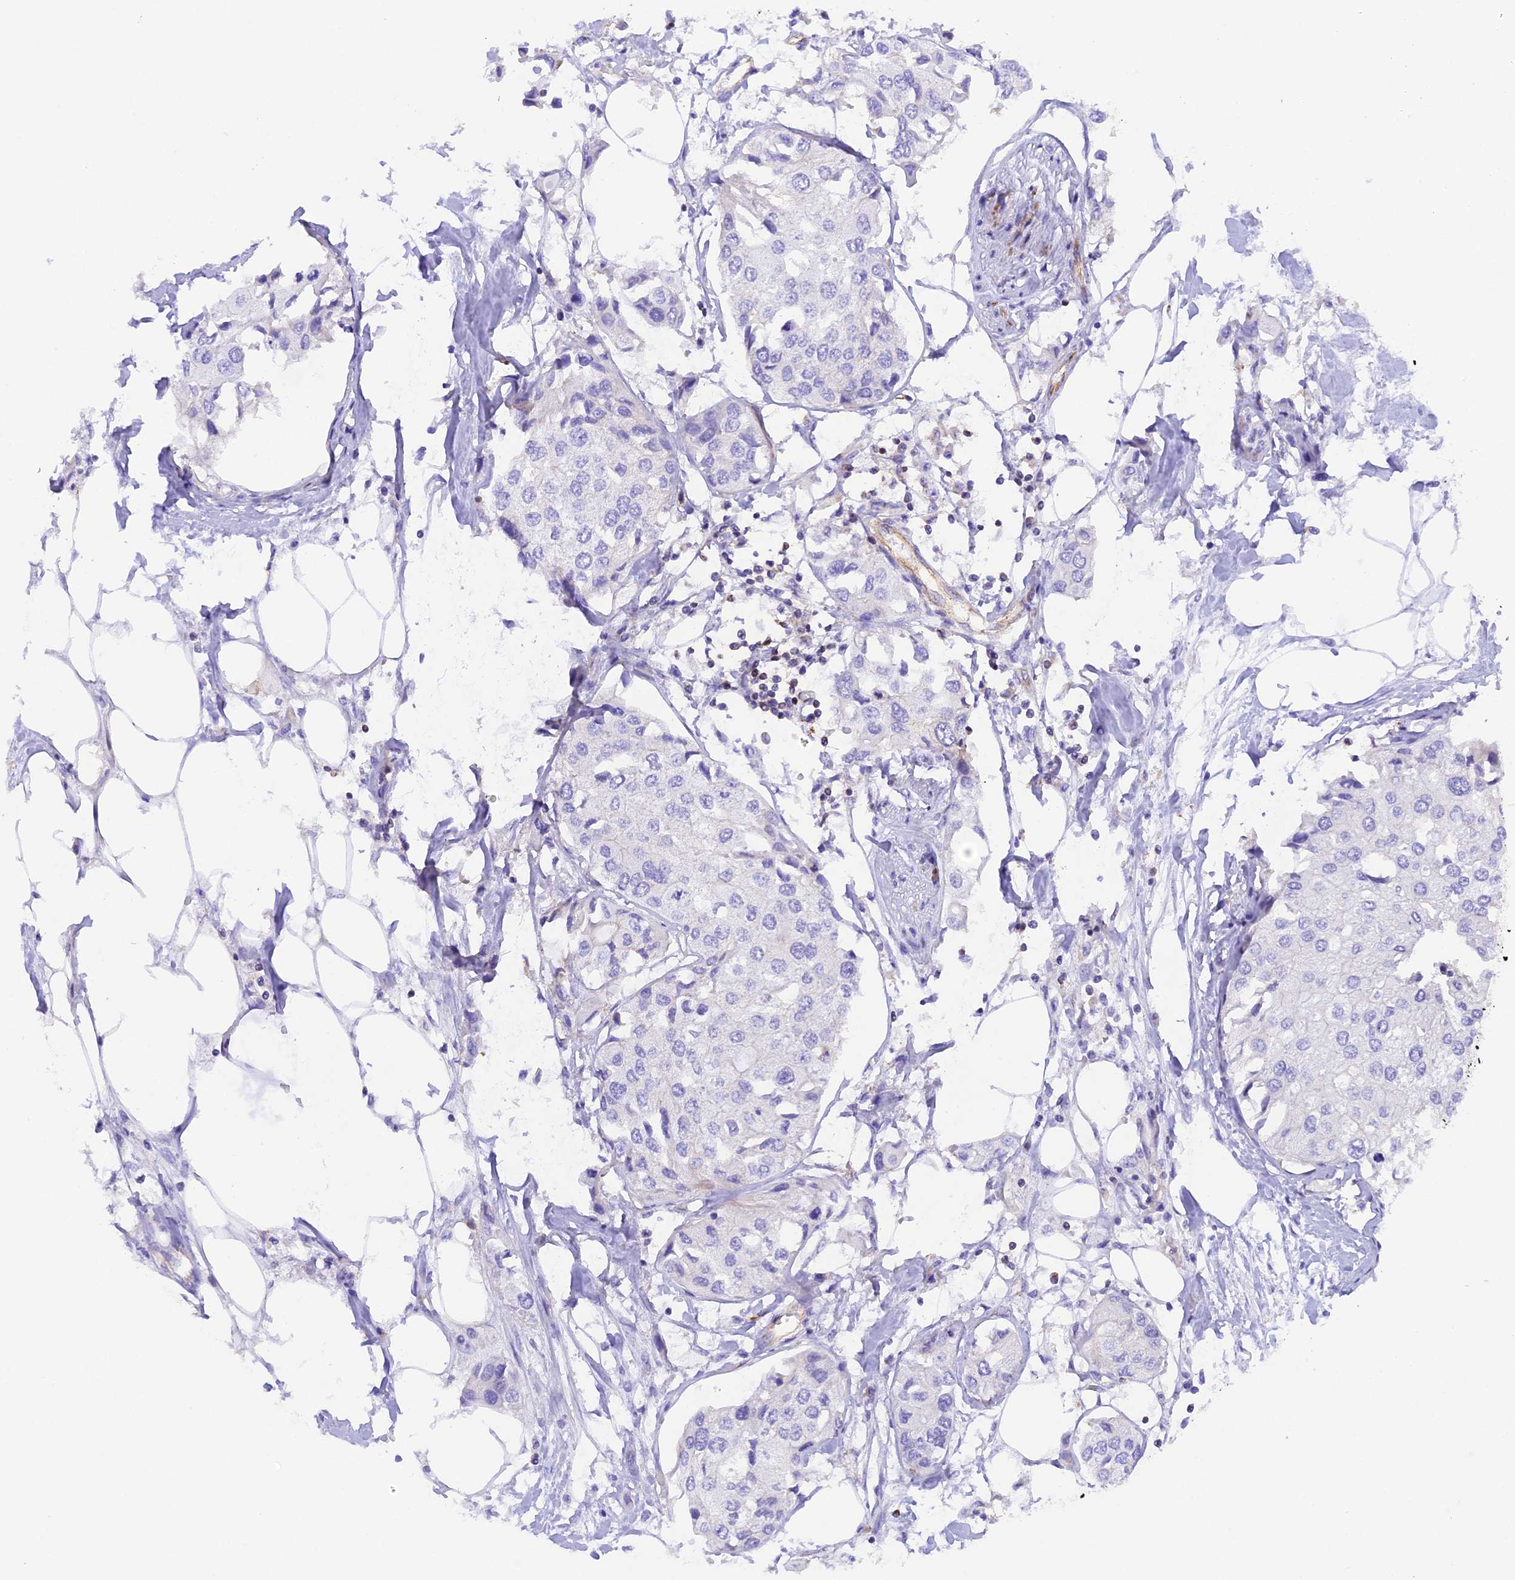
{"staining": {"intensity": "negative", "quantity": "none", "location": "none"}, "tissue": "urothelial cancer", "cell_type": "Tumor cells", "image_type": "cancer", "snomed": [{"axis": "morphology", "description": "Urothelial carcinoma, High grade"}, {"axis": "topography", "description": "Urinary bladder"}], "caption": "High magnification brightfield microscopy of high-grade urothelial carcinoma stained with DAB (brown) and counterstained with hematoxylin (blue): tumor cells show no significant positivity.", "gene": "FAM193A", "patient": {"sex": "male", "age": 64}}